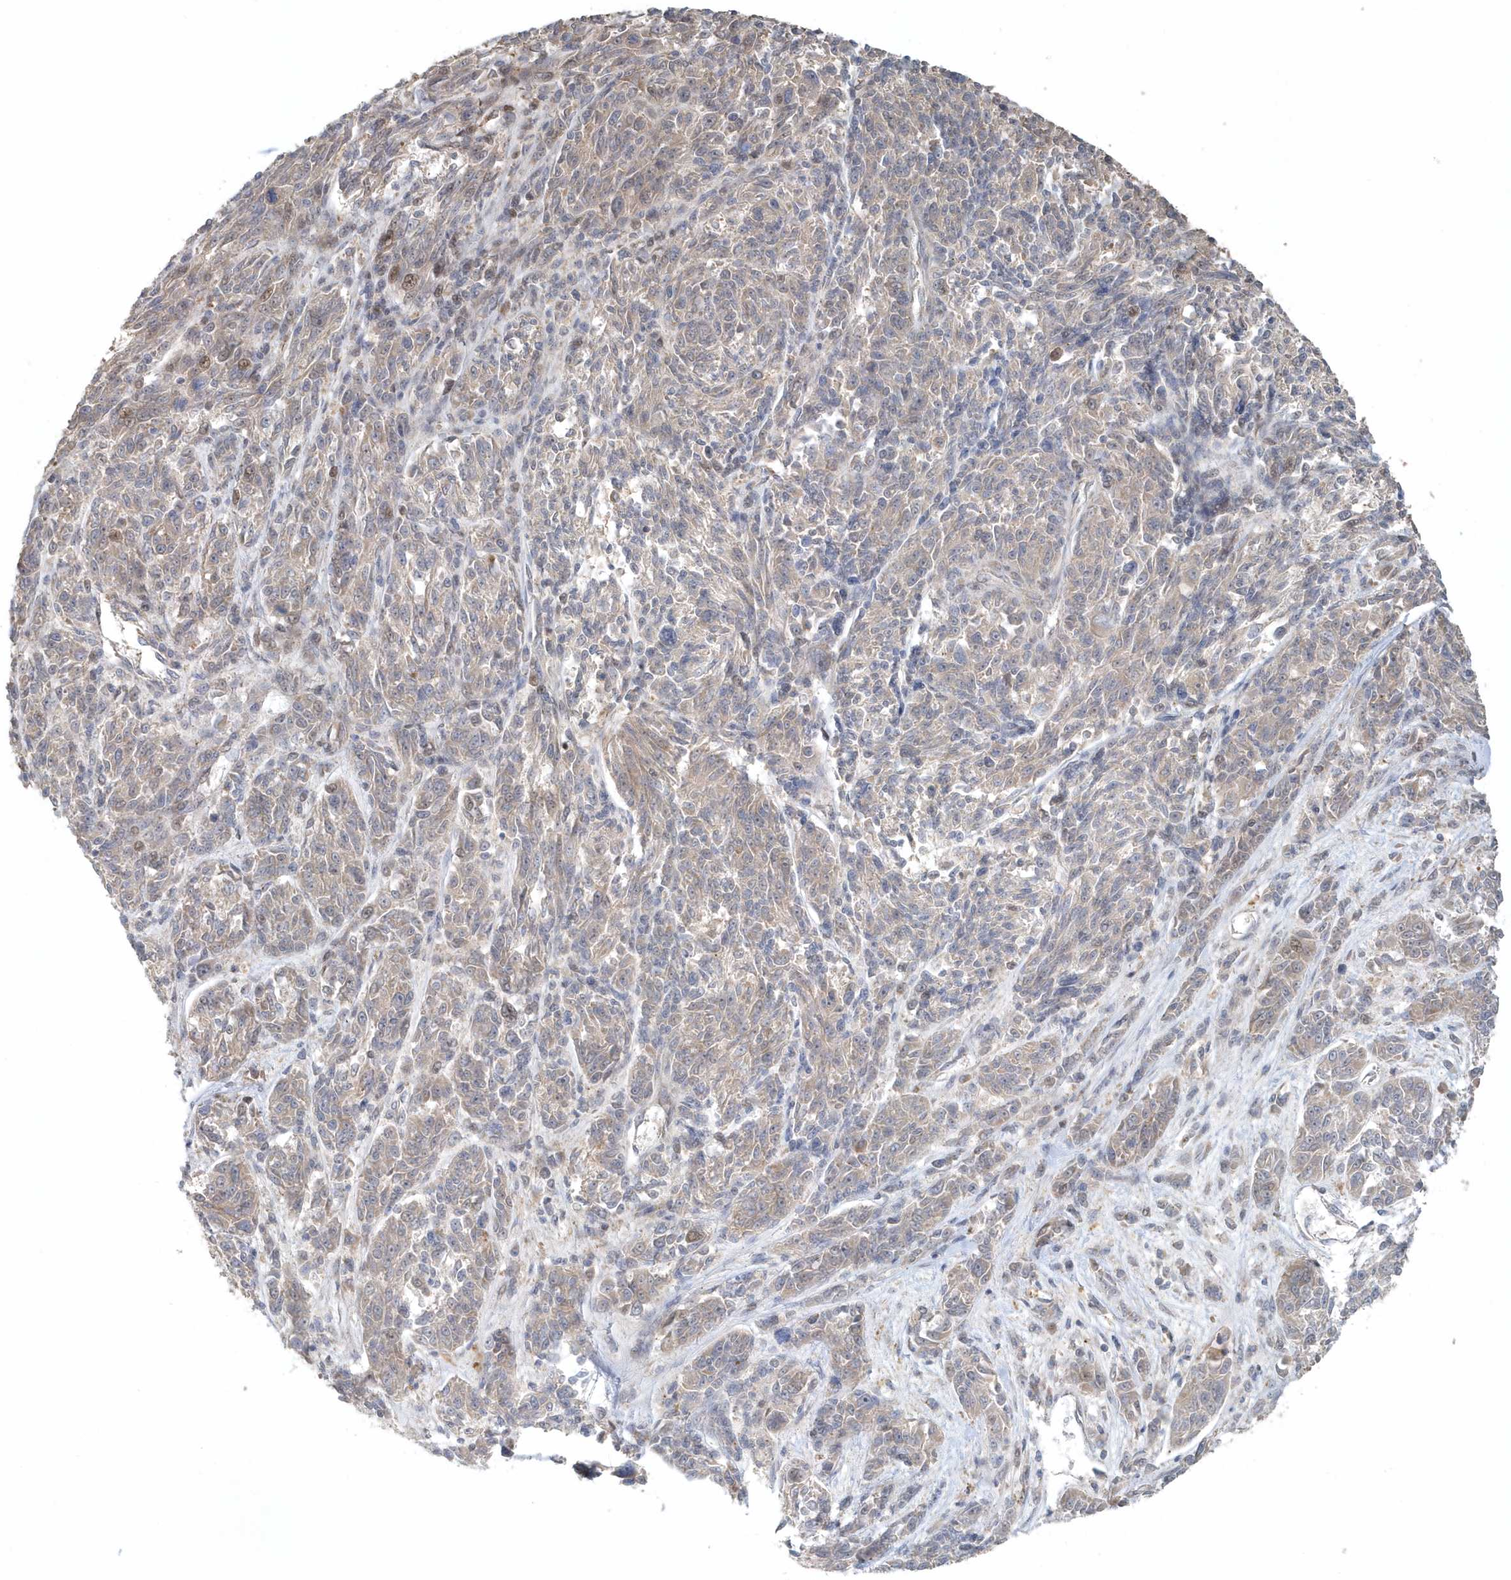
{"staining": {"intensity": "moderate", "quantity": "<25%", "location": "cytoplasmic/membranous"}, "tissue": "melanoma", "cell_type": "Tumor cells", "image_type": "cancer", "snomed": [{"axis": "morphology", "description": "Malignant melanoma, NOS"}, {"axis": "topography", "description": "Skin"}], "caption": "This histopathology image displays immunohistochemistry (IHC) staining of human melanoma, with low moderate cytoplasmic/membranous expression in approximately <25% of tumor cells.", "gene": "MMUT", "patient": {"sex": "male", "age": 53}}